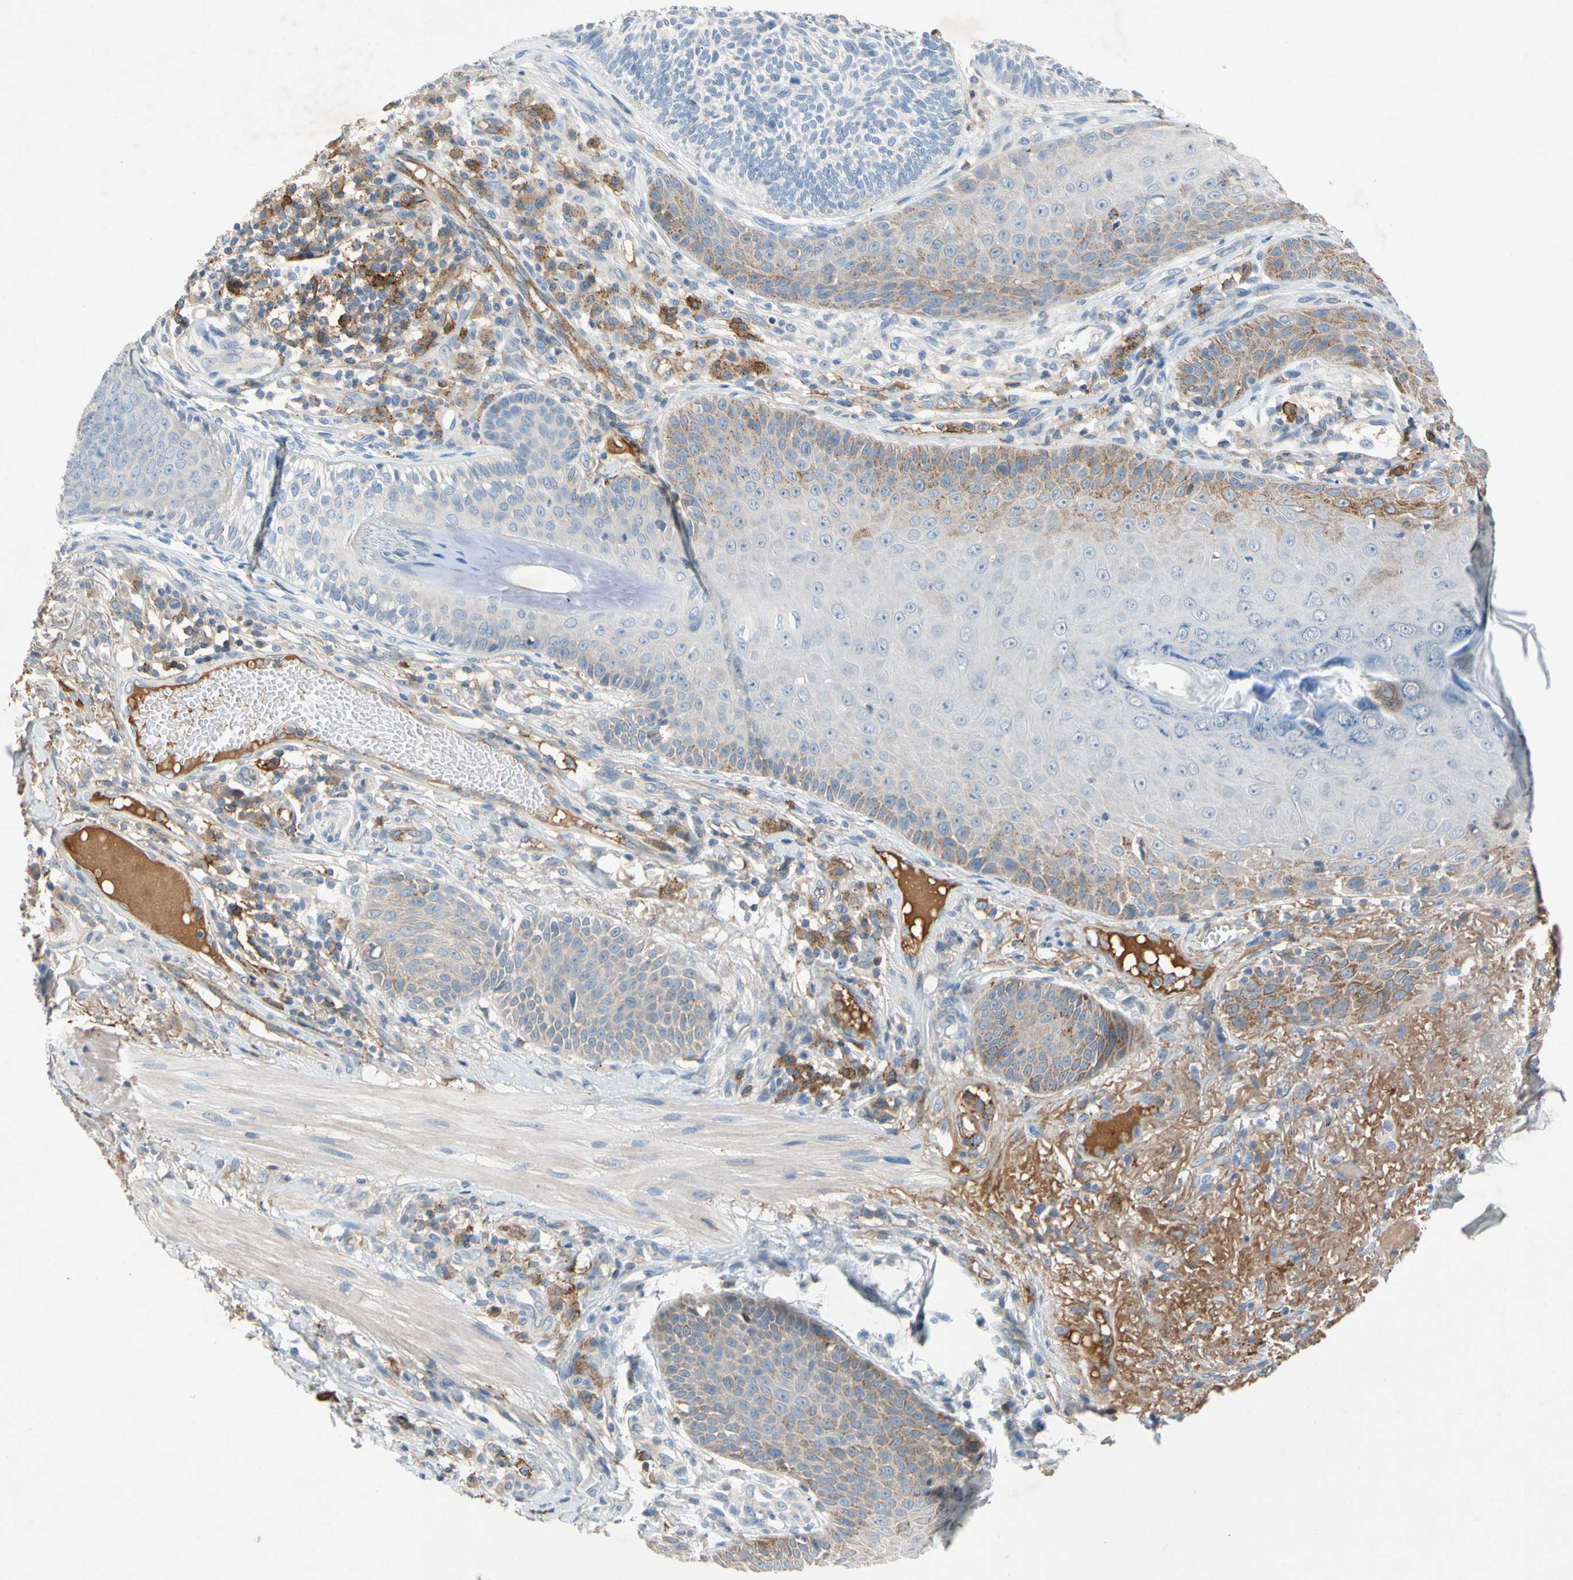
{"staining": {"intensity": "moderate", "quantity": "25%-75%", "location": "cytoplasmic/membranous"}, "tissue": "skin cancer", "cell_type": "Tumor cells", "image_type": "cancer", "snomed": [{"axis": "morphology", "description": "Normal tissue, NOS"}, {"axis": "morphology", "description": "Basal cell carcinoma"}, {"axis": "topography", "description": "Skin"}], "caption": "IHC staining of skin basal cell carcinoma, which demonstrates medium levels of moderate cytoplasmic/membranous positivity in approximately 25%-75% of tumor cells indicating moderate cytoplasmic/membranous protein expression. The staining was performed using DAB (3,3'-diaminobenzidine) (brown) for protein detection and nuclei were counterstained in hematoxylin (blue).", "gene": "NDFIP2", "patient": {"sex": "male", "age": 52}}